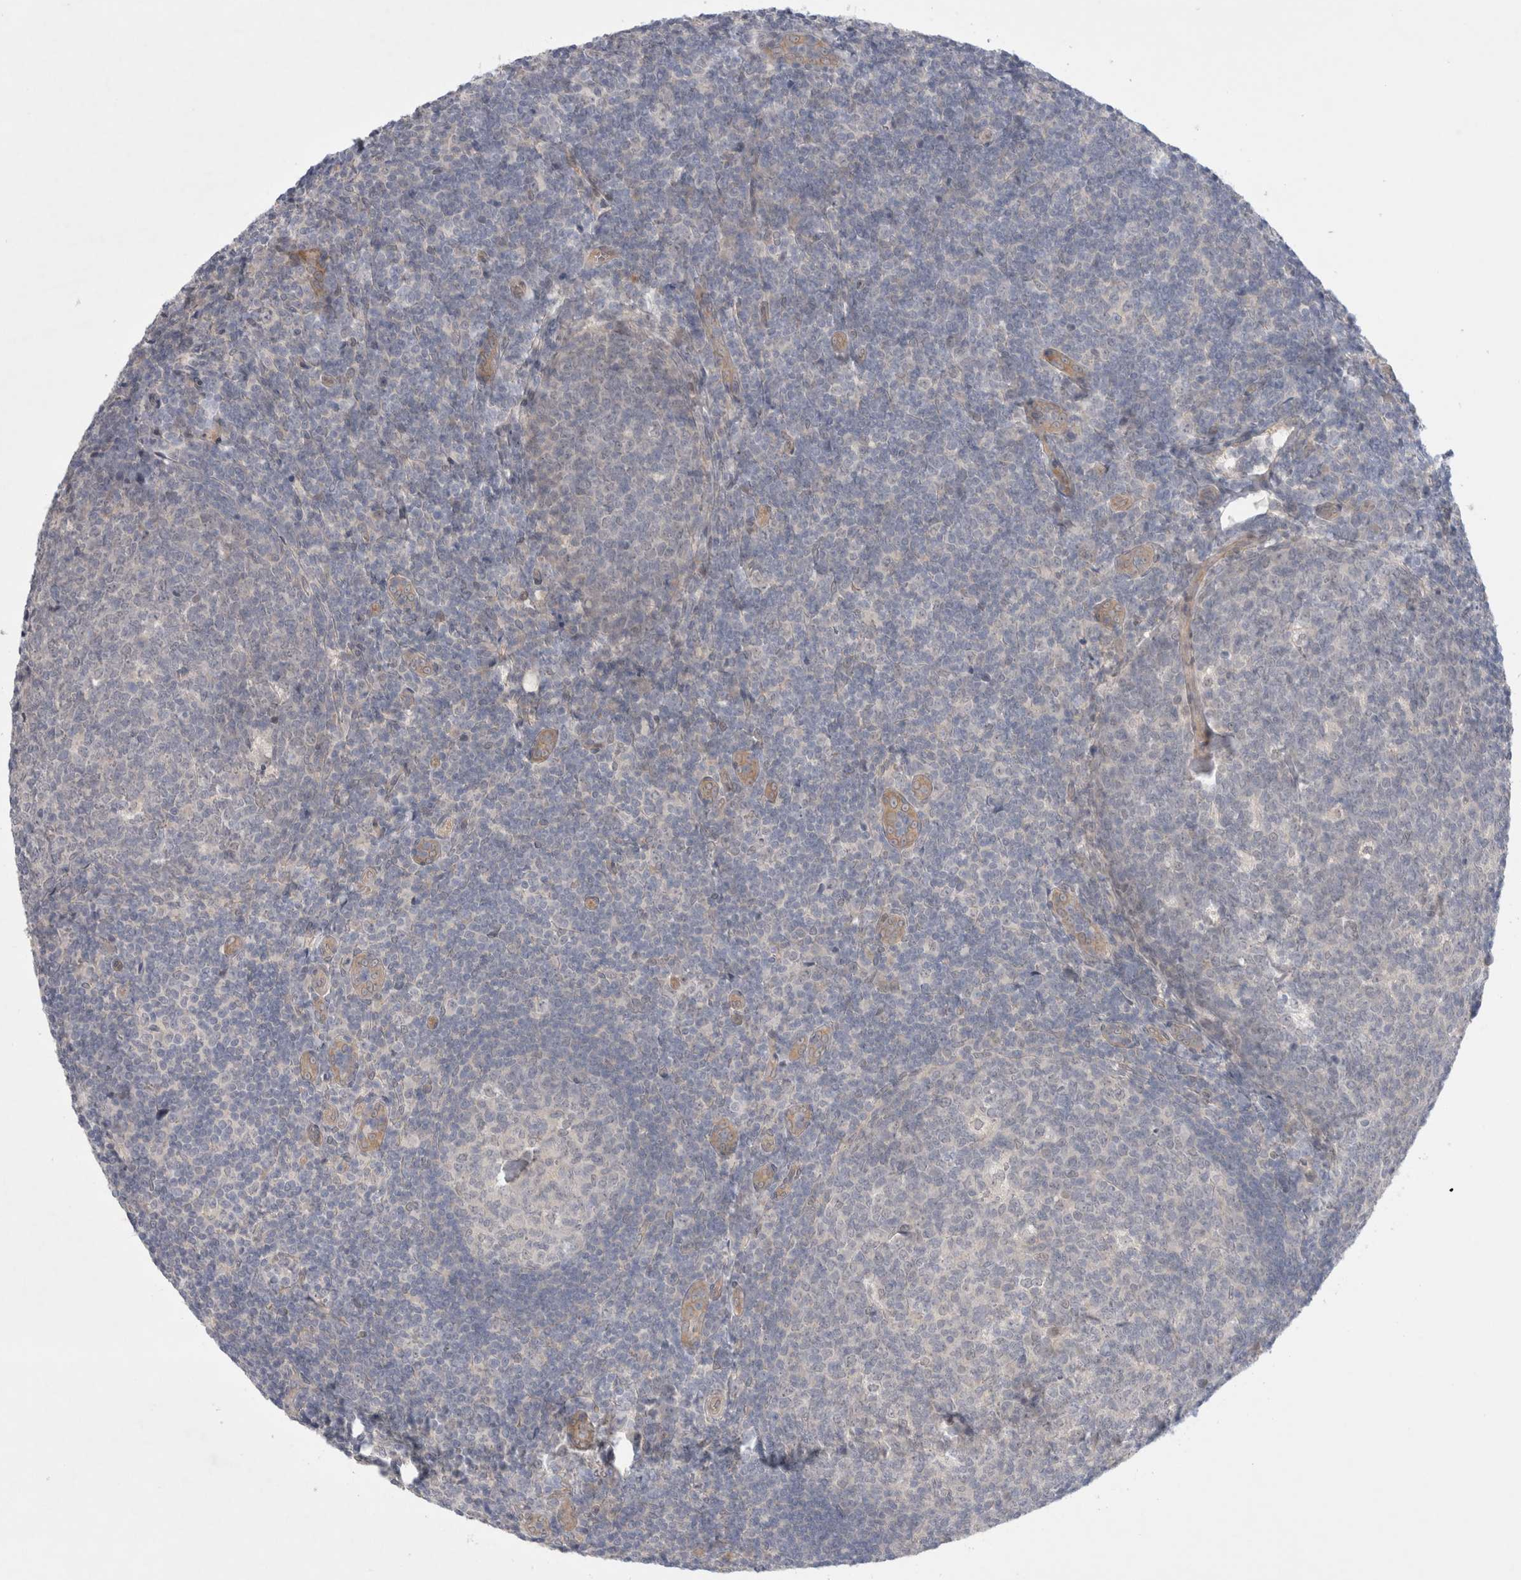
{"staining": {"intensity": "negative", "quantity": "none", "location": "none"}, "tissue": "tonsil", "cell_type": "Germinal center cells", "image_type": "normal", "snomed": [{"axis": "morphology", "description": "Normal tissue, NOS"}, {"axis": "topography", "description": "Tonsil"}], "caption": "An IHC histopathology image of normal tonsil is shown. There is no staining in germinal center cells of tonsil.", "gene": "WIPF2", "patient": {"sex": "male", "age": 37}}